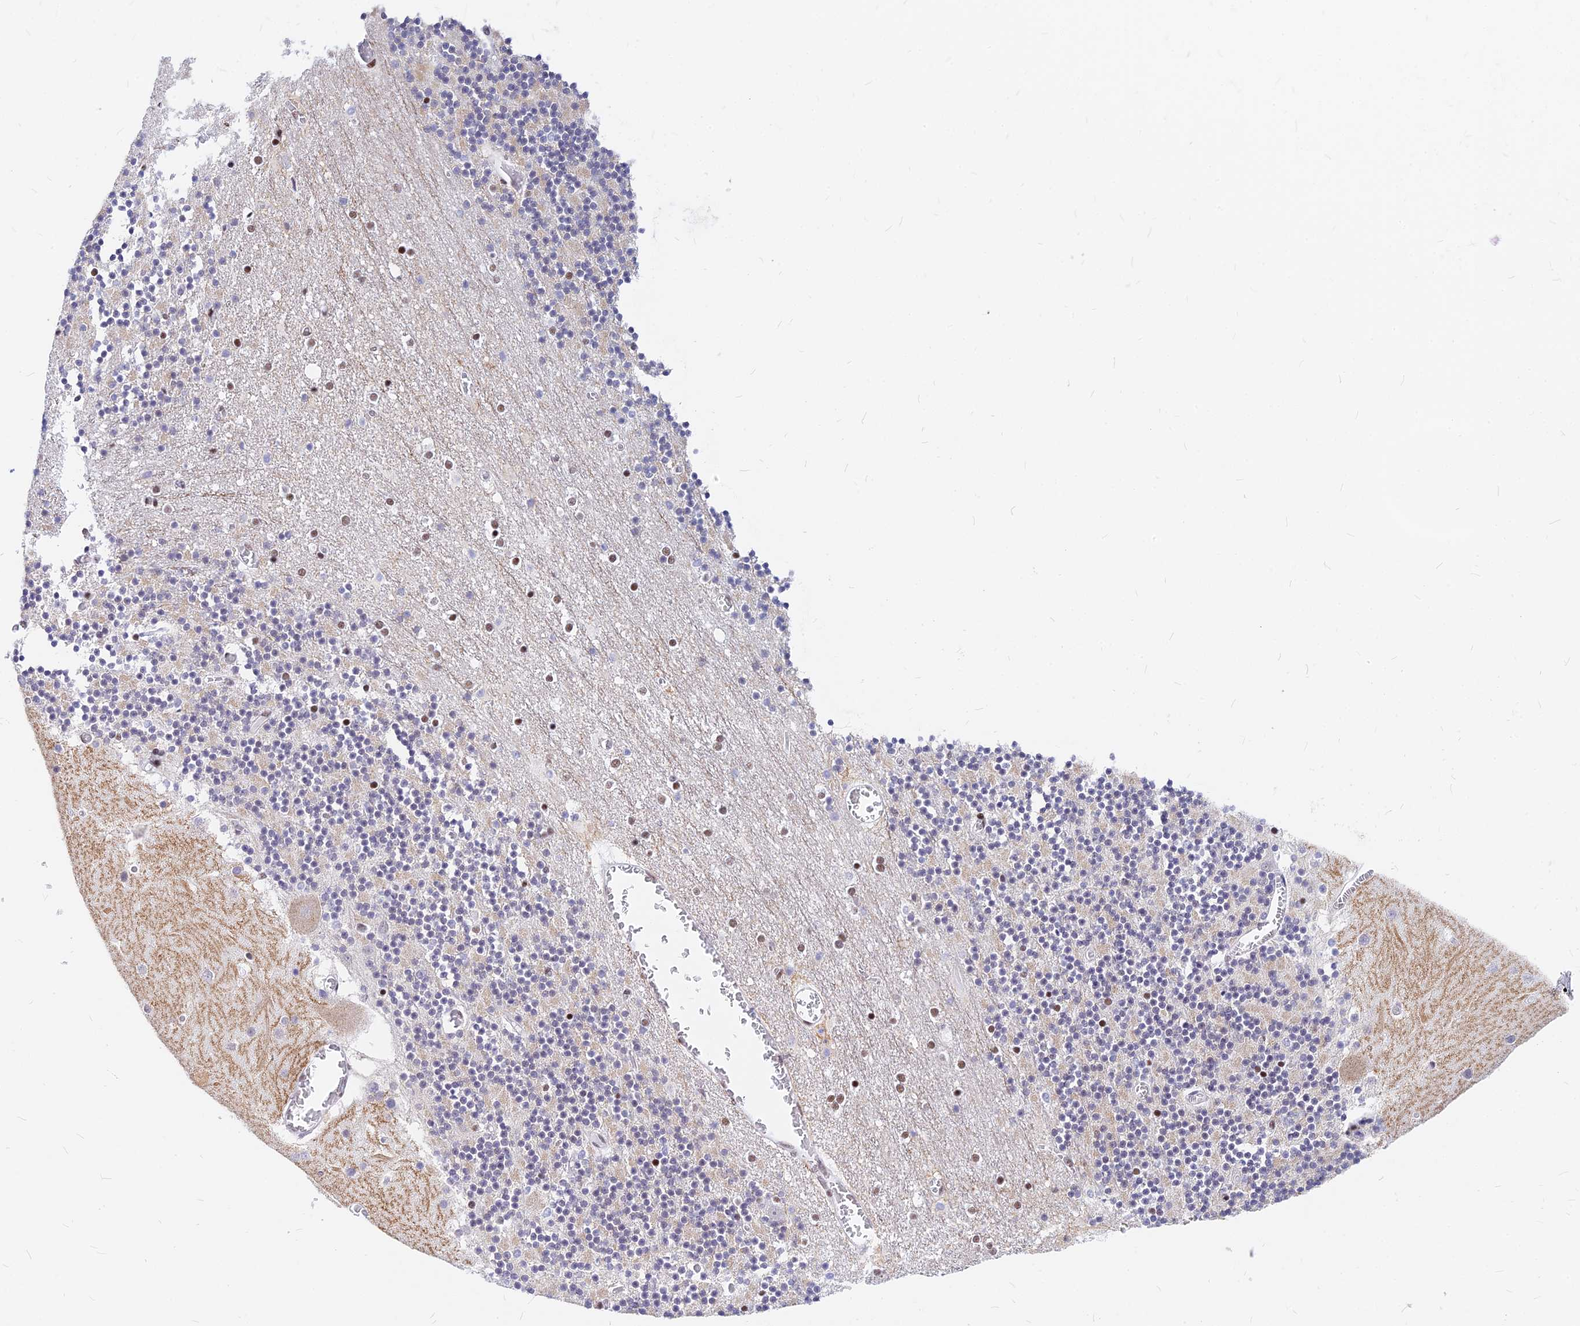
{"staining": {"intensity": "weak", "quantity": "<25%", "location": "cytoplasmic/membranous"}, "tissue": "cerebellum", "cell_type": "Cells in granular layer", "image_type": "normal", "snomed": [{"axis": "morphology", "description": "Normal tissue, NOS"}, {"axis": "topography", "description": "Cerebellum"}], "caption": "Image shows no protein staining in cells in granular layer of normal cerebellum. (DAB (3,3'-diaminobenzidine) immunohistochemistry (IHC), high magnification).", "gene": "KCTD13", "patient": {"sex": "female", "age": 28}}